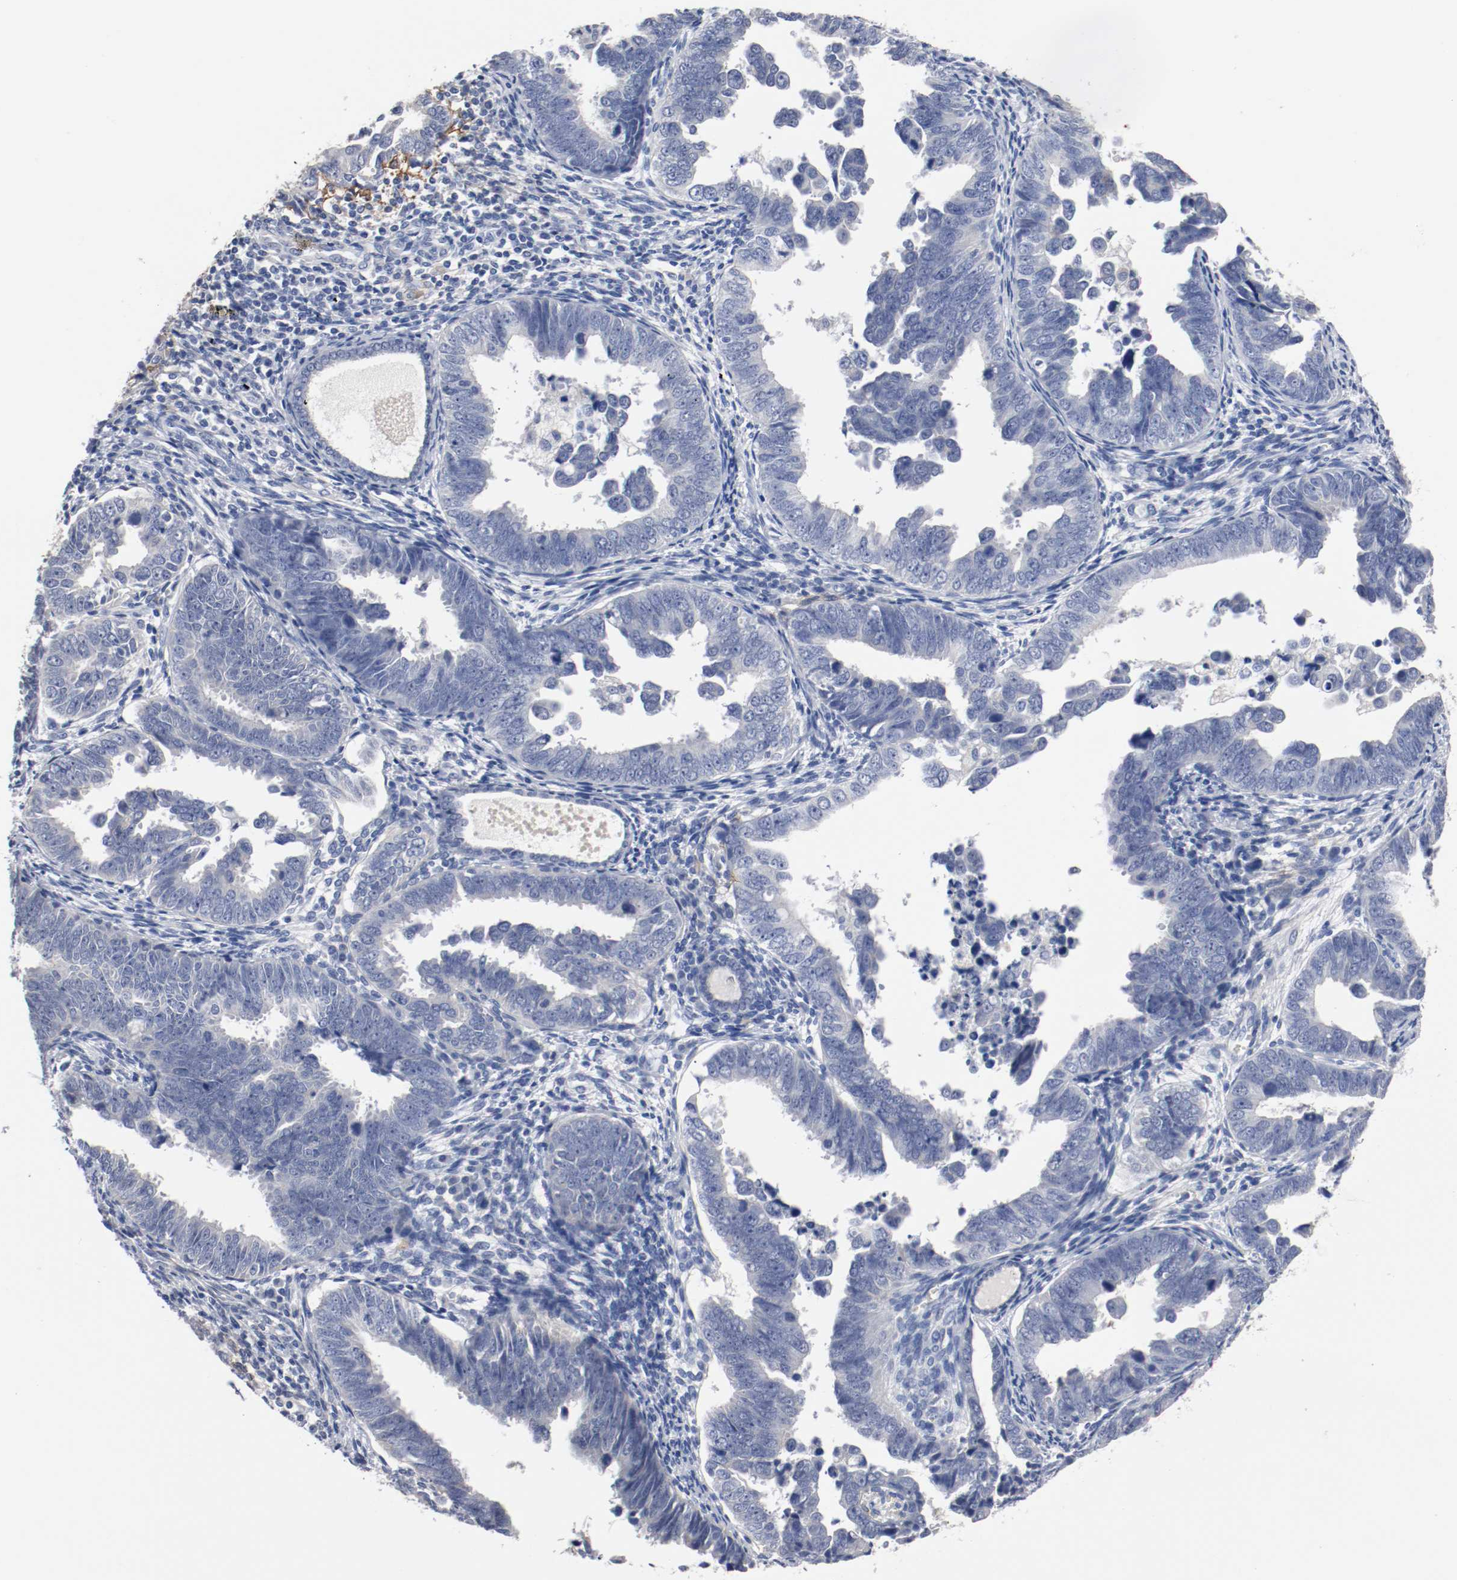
{"staining": {"intensity": "negative", "quantity": "none", "location": "none"}, "tissue": "endometrial cancer", "cell_type": "Tumor cells", "image_type": "cancer", "snomed": [{"axis": "morphology", "description": "Adenocarcinoma, NOS"}, {"axis": "topography", "description": "Endometrium"}], "caption": "Tumor cells are negative for brown protein staining in endometrial cancer (adenocarcinoma).", "gene": "TNC", "patient": {"sex": "female", "age": 75}}